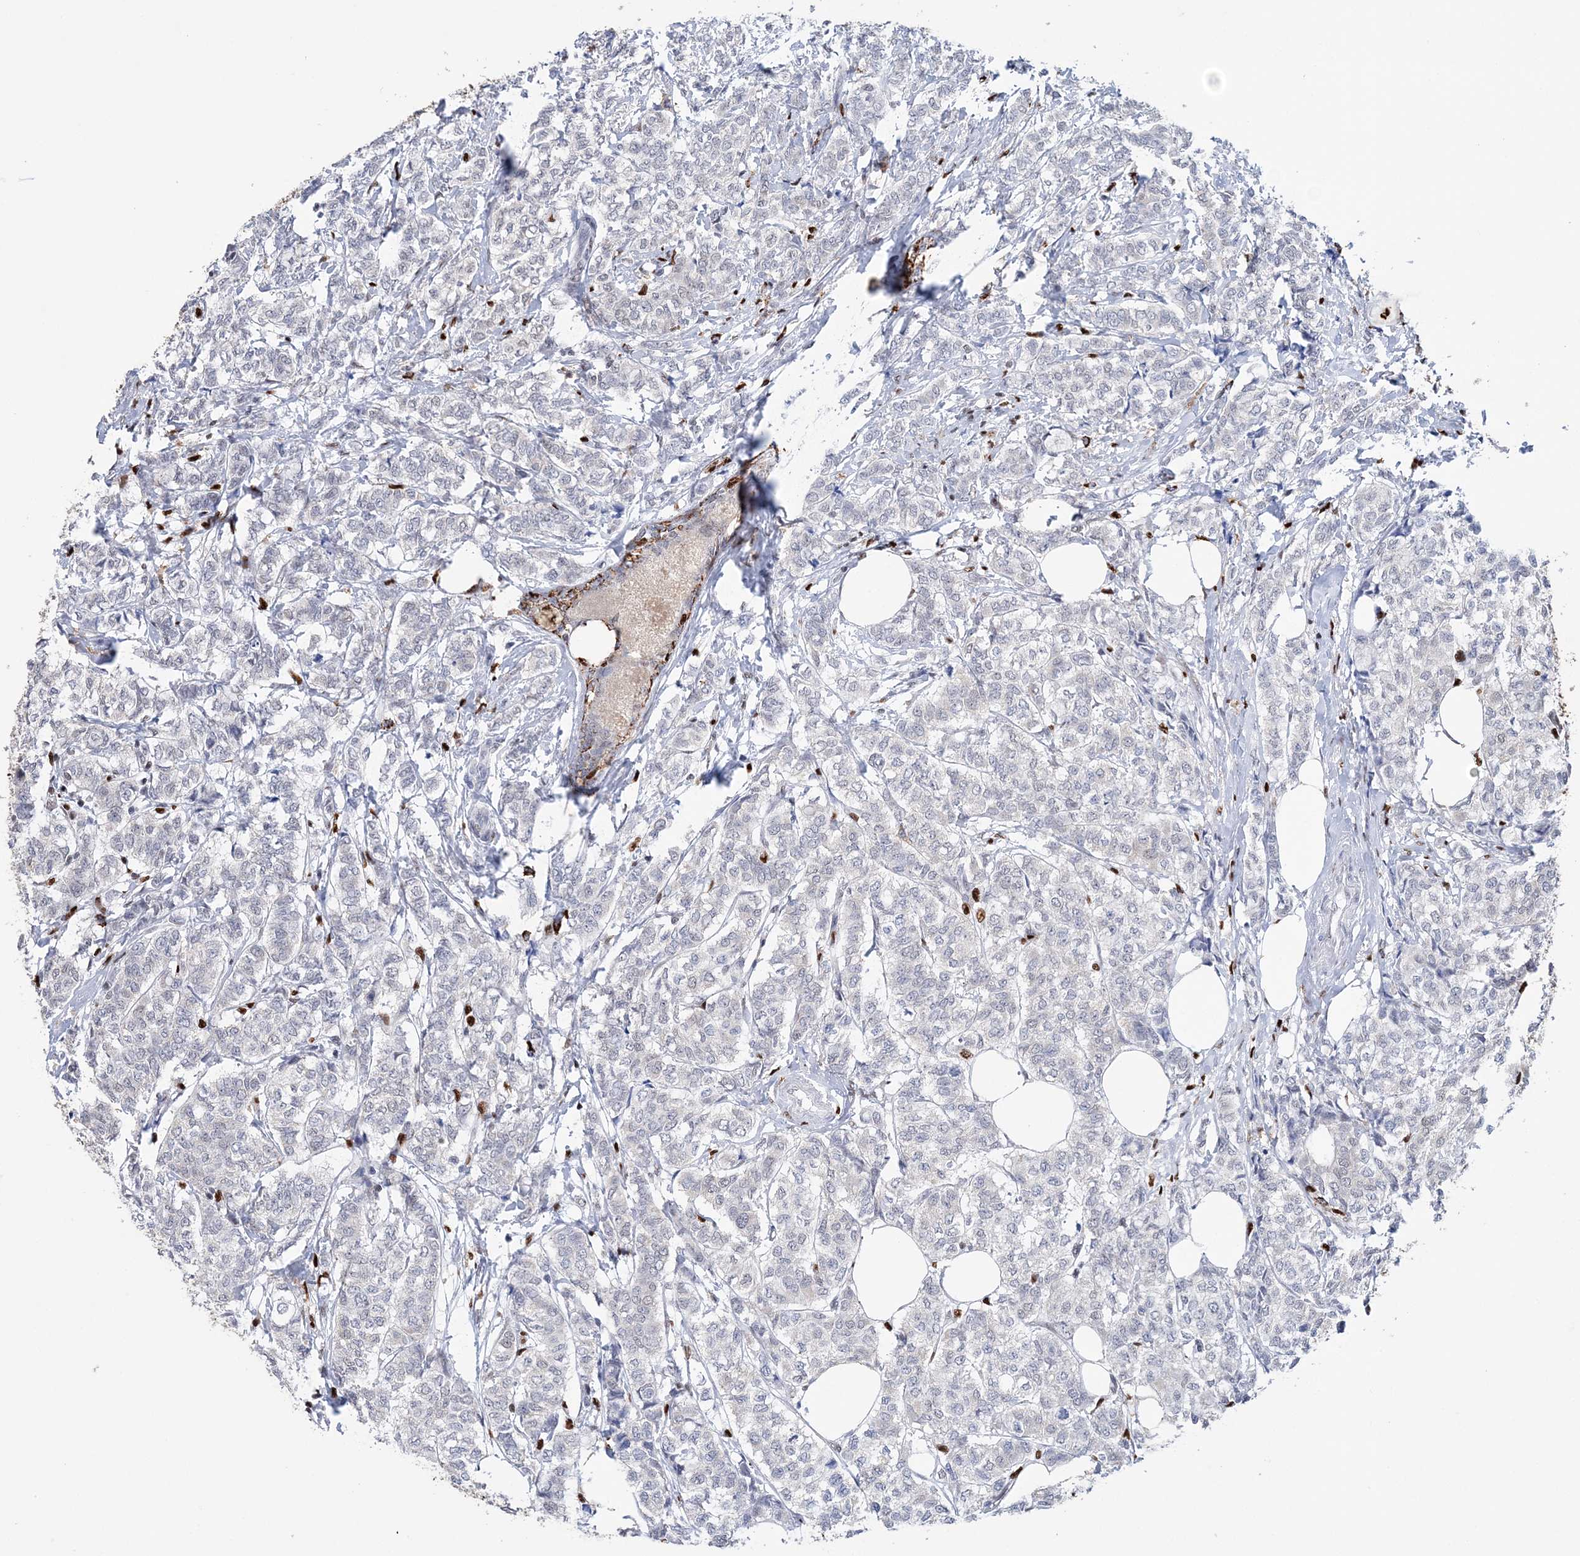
{"staining": {"intensity": "negative", "quantity": "none", "location": "none"}, "tissue": "breast cancer", "cell_type": "Tumor cells", "image_type": "cancer", "snomed": [{"axis": "morphology", "description": "Lobular carcinoma"}, {"axis": "topography", "description": "Breast"}], "caption": "Breast cancer stained for a protein using IHC demonstrates no positivity tumor cells.", "gene": "NIT2", "patient": {"sex": "female", "age": 60}}